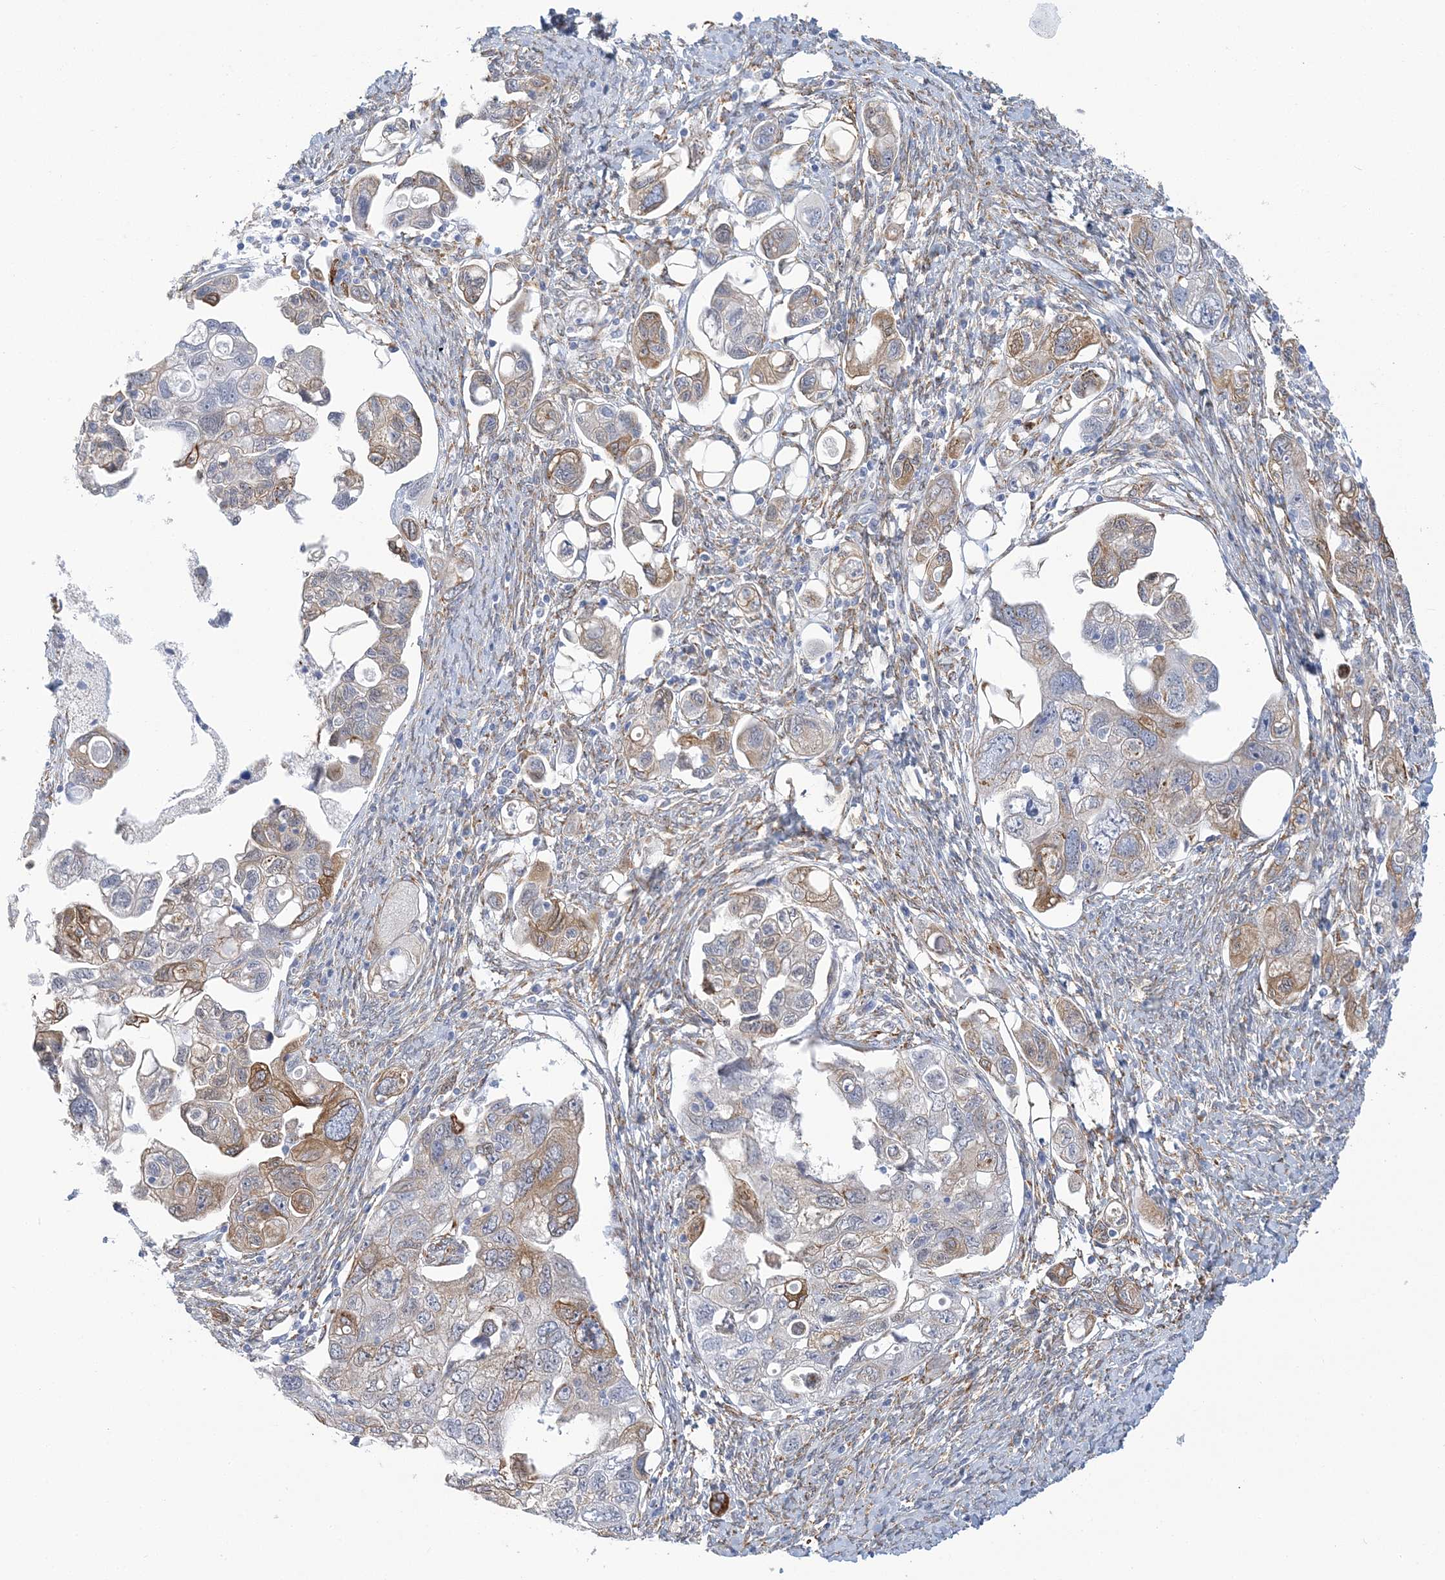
{"staining": {"intensity": "moderate", "quantity": "25%-75%", "location": "cytoplasmic/membranous"}, "tissue": "ovarian cancer", "cell_type": "Tumor cells", "image_type": "cancer", "snomed": [{"axis": "morphology", "description": "Carcinoma, NOS"}, {"axis": "morphology", "description": "Cystadenocarcinoma, serous, NOS"}, {"axis": "topography", "description": "Ovary"}], "caption": "A histopathology image showing moderate cytoplasmic/membranous staining in approximately 25%-75% of tumor cells in serous cystadenocarcinoma (ovarian), as visualized by brown immunohistochemical staining.", "gene": "PLEKHG4B", "patient": {"sex": "female", "age": 69}}